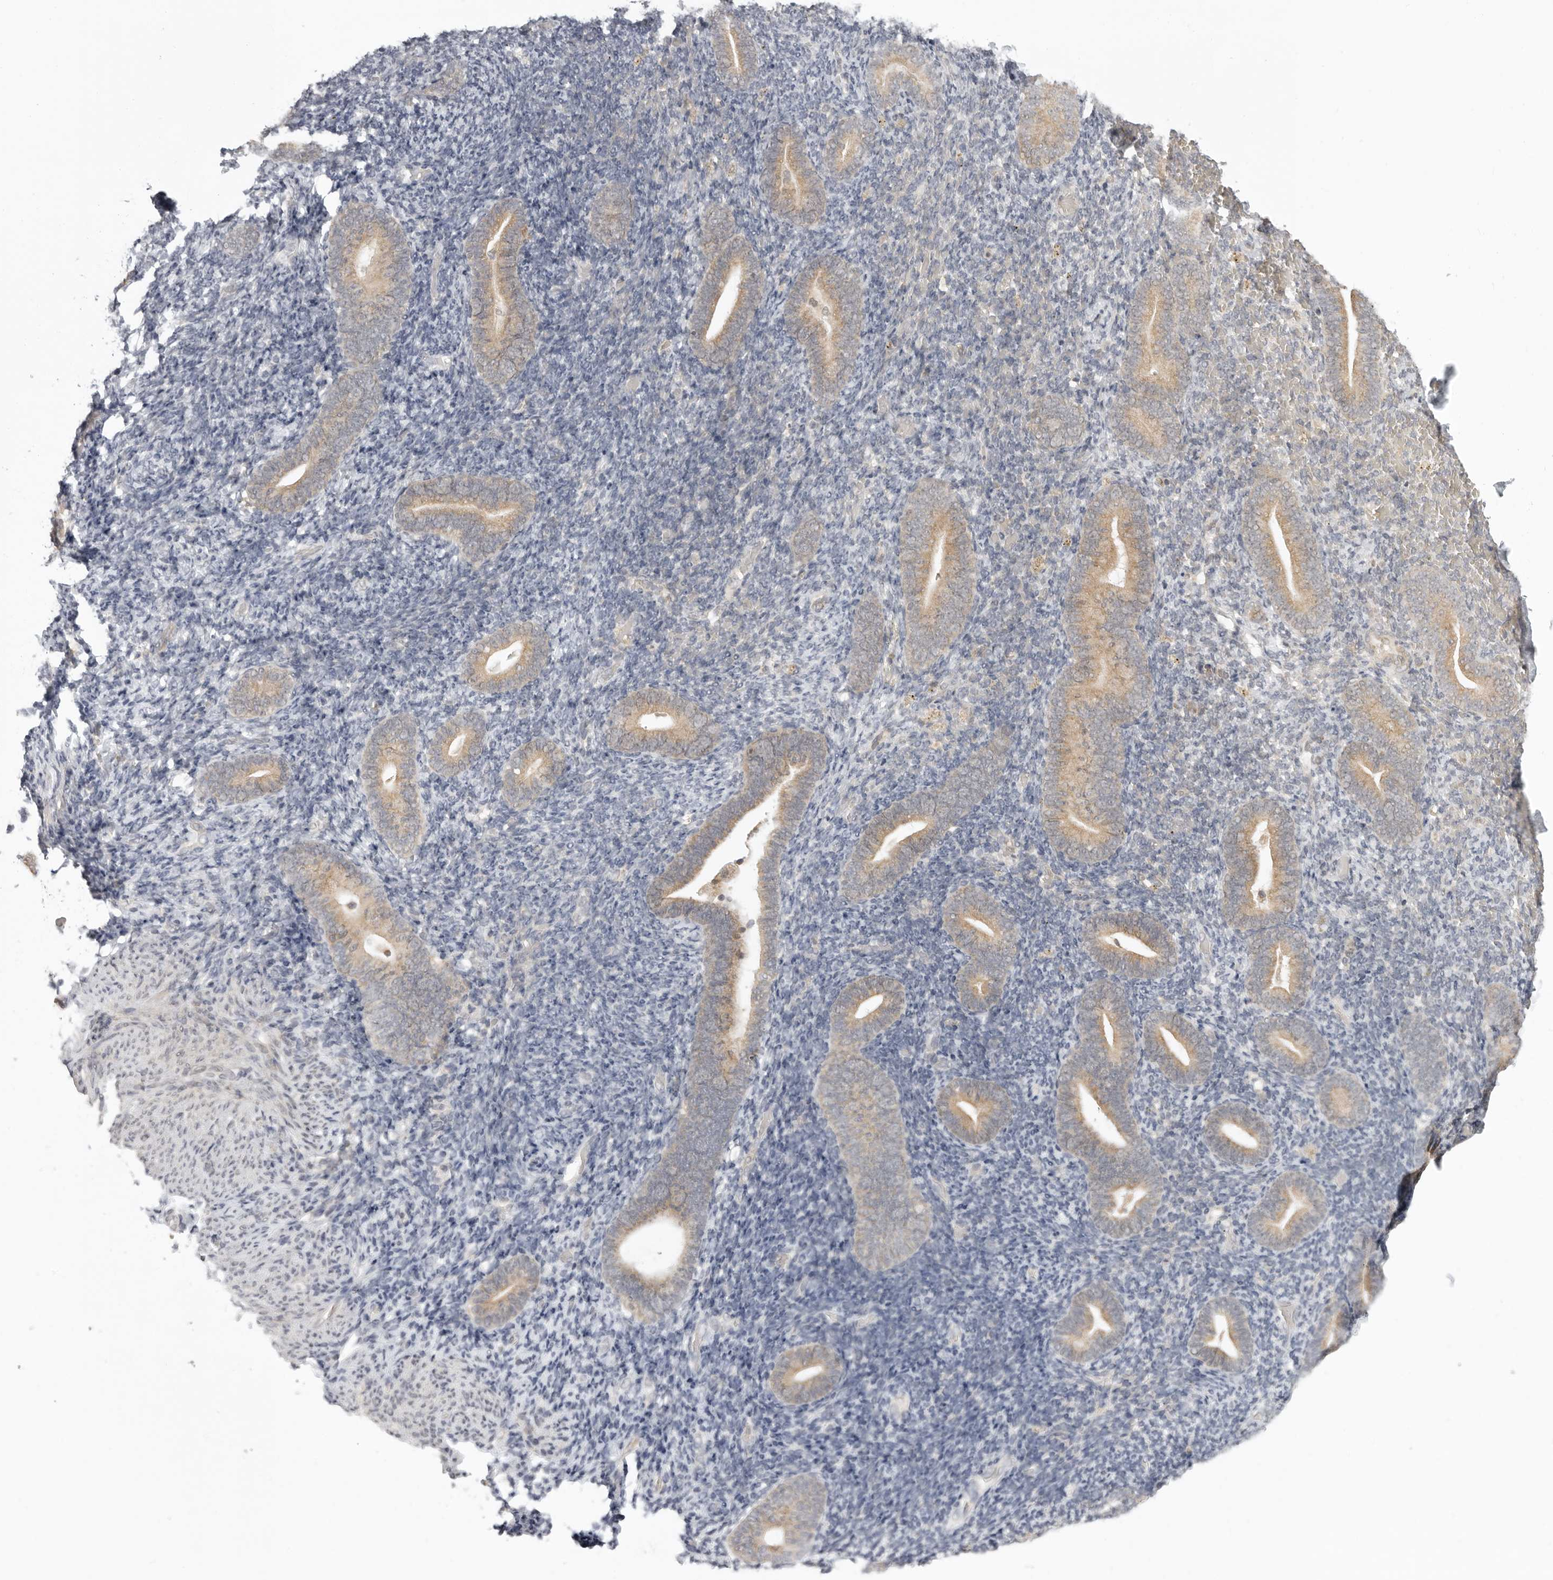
{"staining": {"intensity": "negative", "quantity": "none", "location": "none"}, "tissue": "endometrium", "cell_type": "Cells in endometrial stroma", "image_type": "normal", "snomed": [{"axis": "morphology", "description": "Normal tissue, NOS"}, {"axis": "topography", "description": "Endometrium"}], "caption": "This is an immunohistochemistry histopathology image of benign endometrium. There is no staining in cells in endometrial stroma.", "gene": "PRRC2A", "patient": {"sex": "female", "age": 51}}